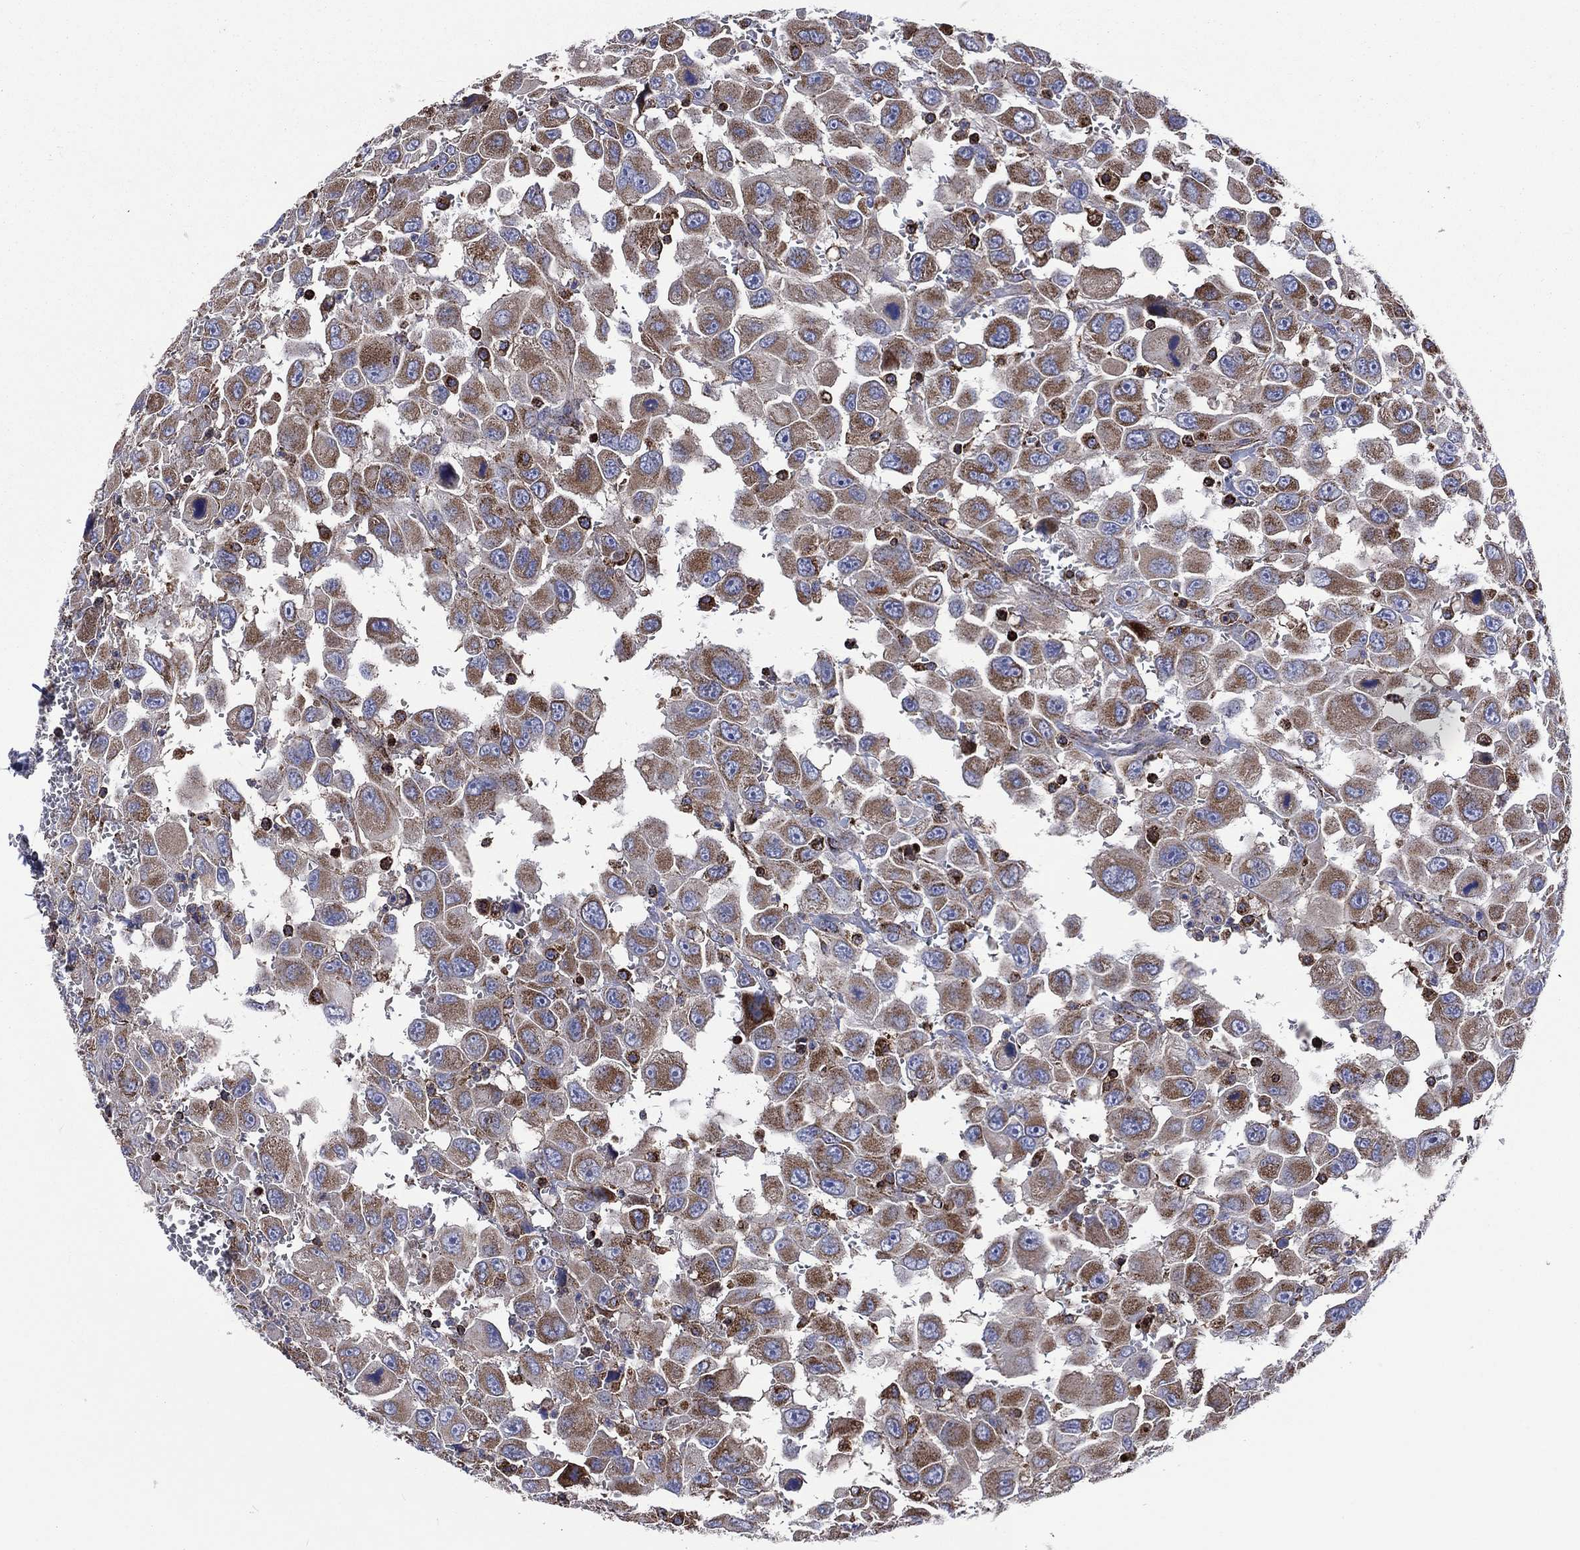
{"staining": {"intensity": "moderate", "quantity": ">75%", "location": "cytoplasmic/membranous"}, "tissue": "head and neck cancer", "cell_type": "Tumor cells", "image_type": "cancer", "snomed": [{"axis": "morphology", "description": "Squamous cell carcinoma, NOS"}, {"axis": "morphology", "description": "Squamous cell carcinoma, metastatic, NOS"}, {"axis": "topography", "description": "Oral tissue"}, {"axis": "topography", "description": "Head-Neck"}], "caption": "Head and neck cancer stained with IHC shows moderate cytoplasmic/membranous staining in approximately >75% of tumor cells. The protein of interest is stained brown, and the nuclei are stained in blue (DAB IHC with brightfield microscopy, high magnification).", "gene": "ANKRD37", "patient": {"sex": "female", "age": 85}}